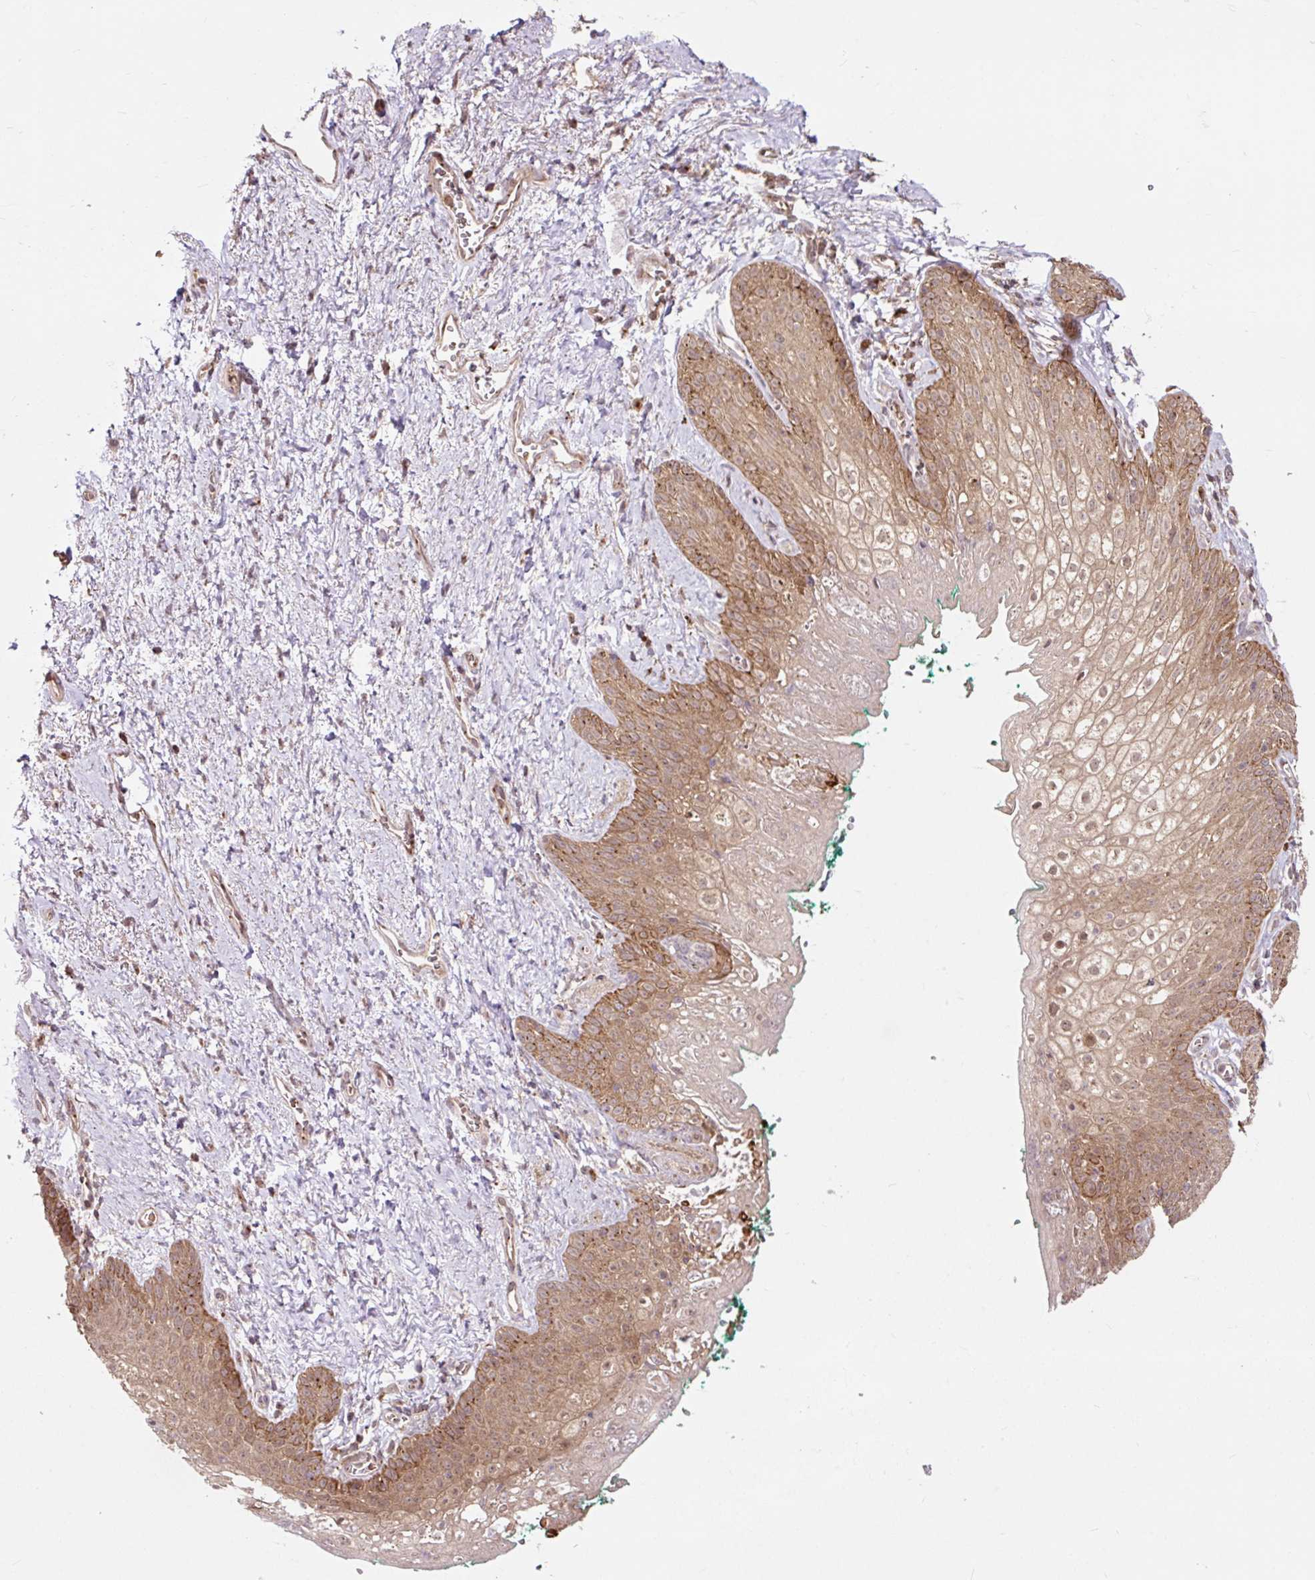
{"staining": {"intensity": "weak", "quantity": "25%-75%", "location": "cytoplasmic/membranous"}, "tissue": "vagina", "cell_type": "Squamous epithelial cells", "image_type": "normal", "snomed": [{"axis": "morphology", "description": "Normal tissue, NOS"}, {"axis": "topography", "description": "Vulva"}, {"axis": "topography", "description": "Vagina"}, {"axis": "topography", "description": "Peripheral nerve tissue"}], "caption": "Squamous epithelial cells exhibit low levels of weak cytoplasmic/membranous positivity in approximately 25%-75% of cells in unremarkable vagina.", "gene": "MMS19", "patient": {"sex": "female", "age": 66}}